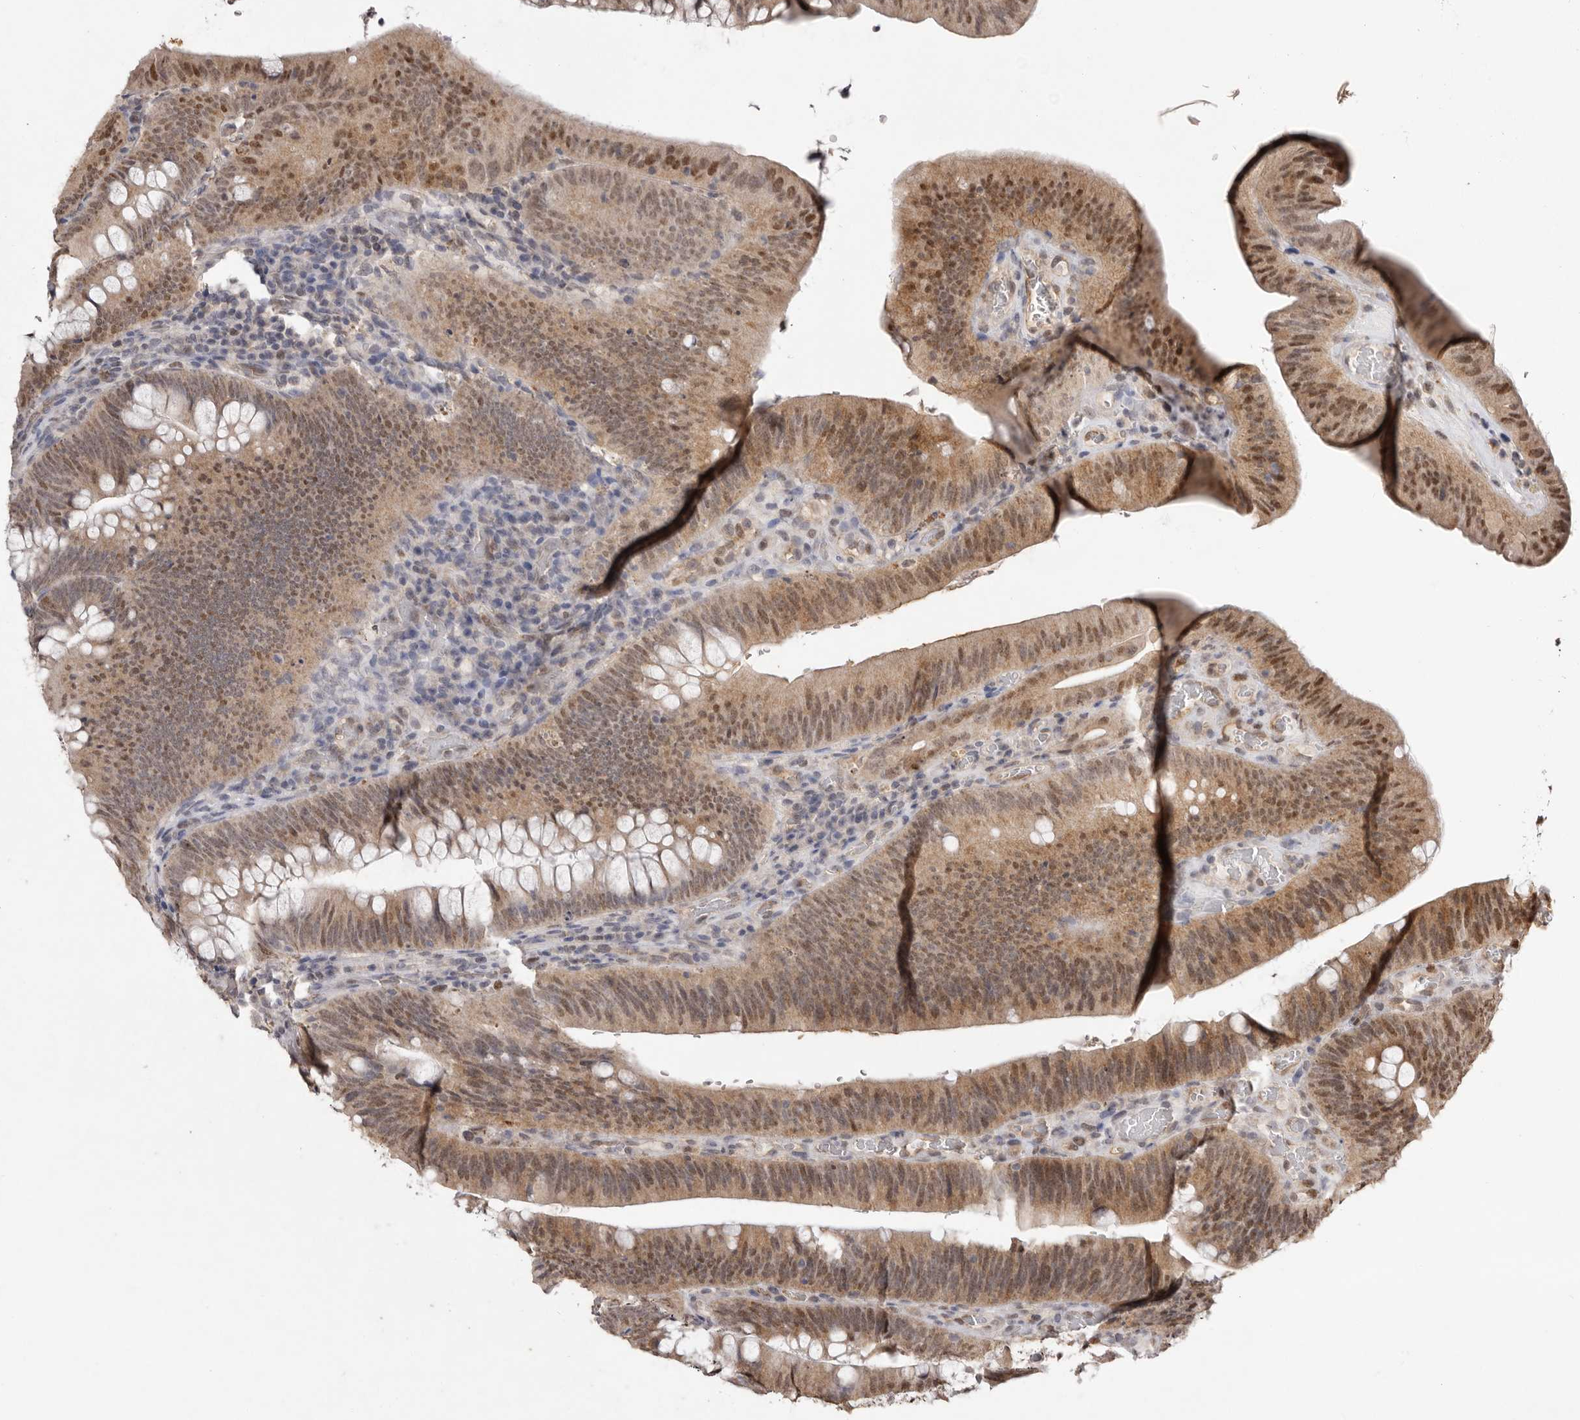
{"staining": {"intensity": "moderate", "quantity": ">75%", "location": "cytoplasmic/membranous,nuclear"}, "tissue": "colorectal cancer", "cell_type": "Tumor cells", "image_type": "cancer", "snomed": [{"axis": "morphology", "description": "Normal tissue, NOS"}, {"axis": "topography", "description": "Colon"}], "caption": "There is medium levels of moderate cytoplasmic/membranous and nuclear positivity in tumor cells of colorectal cancer, as demonstrated by immunohistochemical staining (brown color).", "gene": "NOTCH1", "patient": {"sex": "female", "age": 82}}